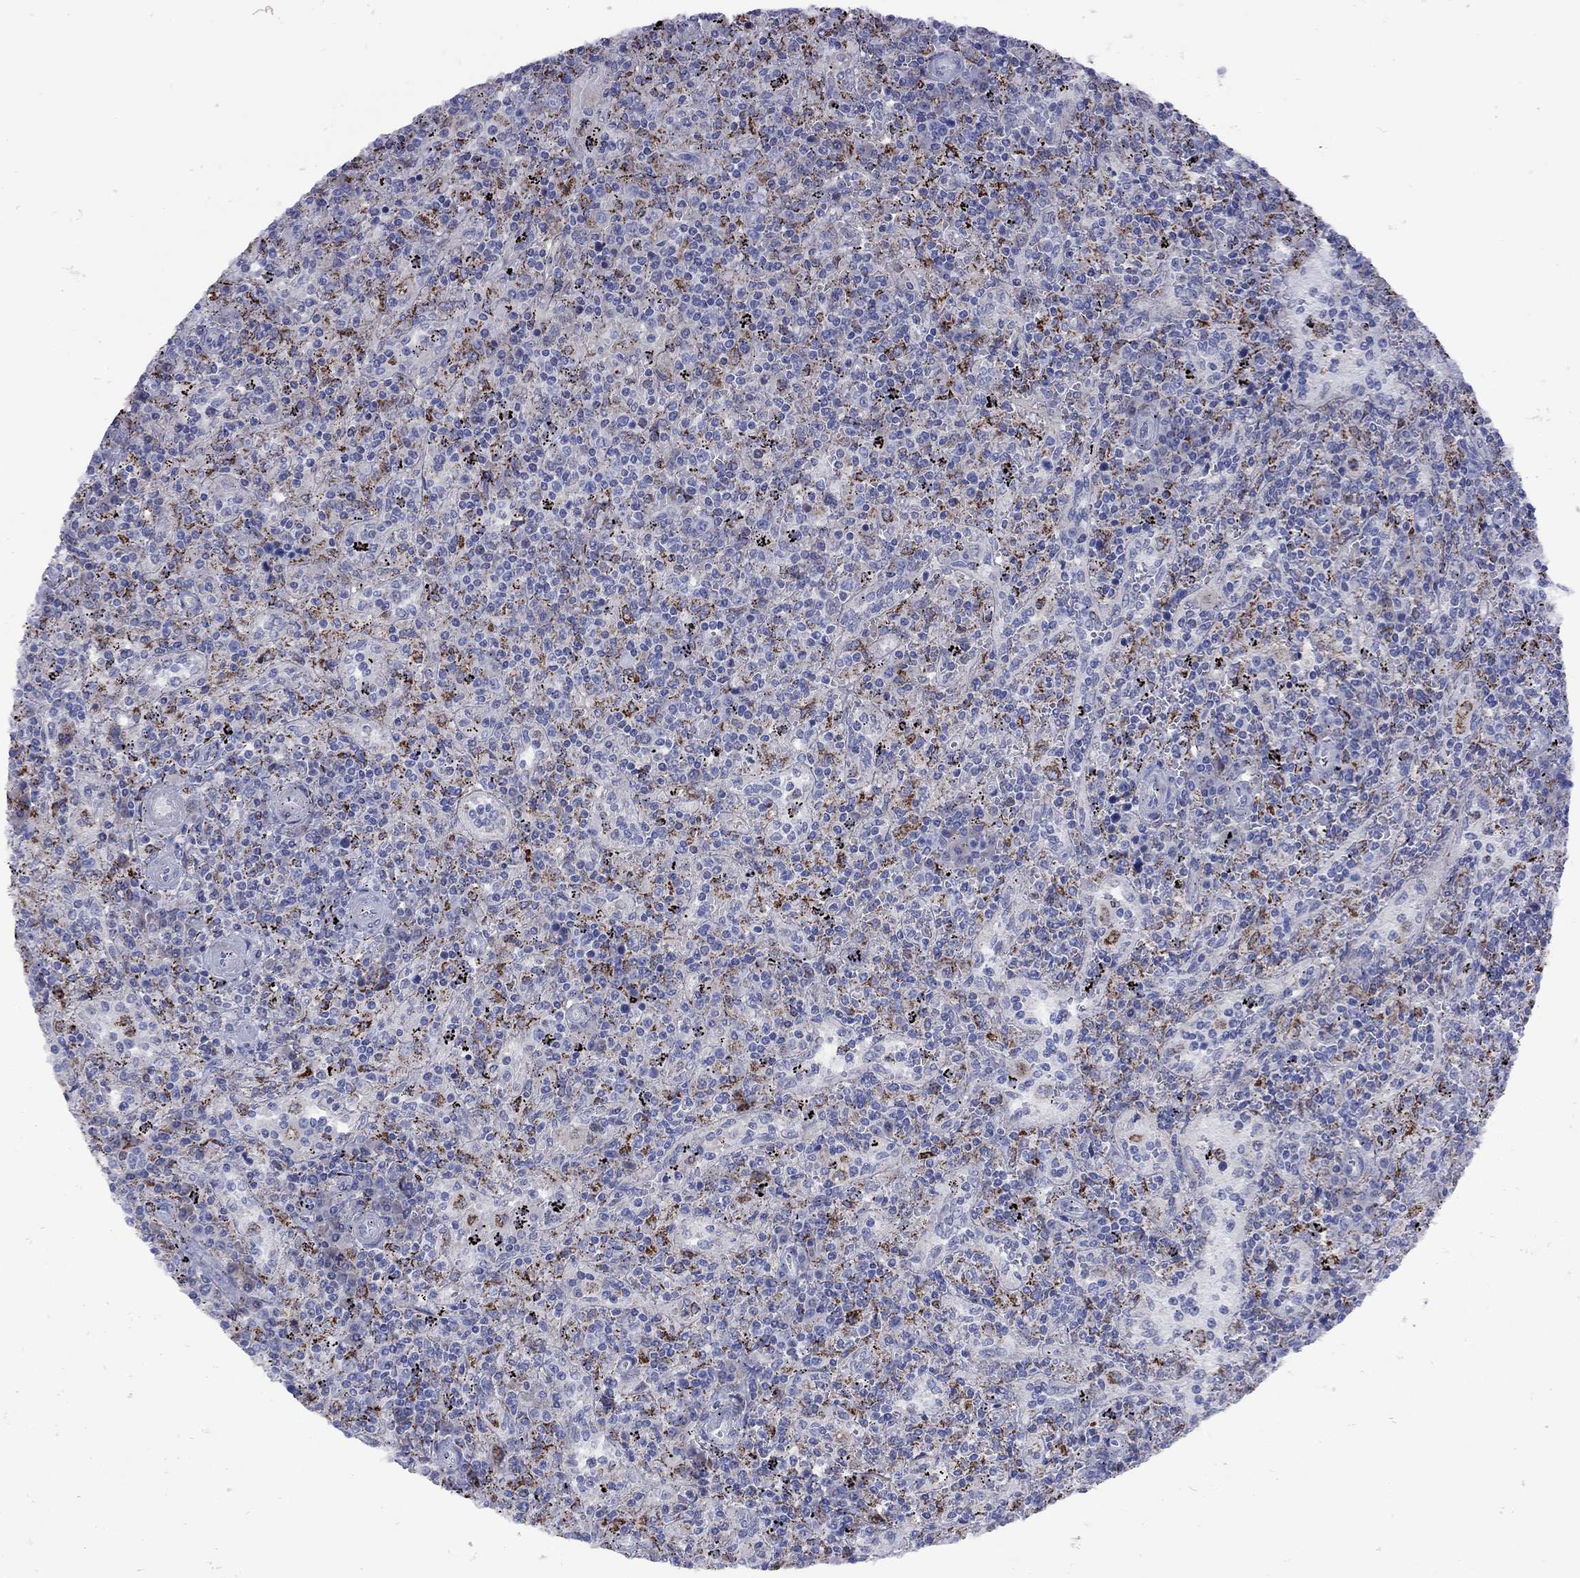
{"staining": {"intensity": "strong", "quantity": "<25%", "location": "cytoplasmic/membranous"}, "tissue": "lymphoma", "cell_type": "Tumor cells", "image_type": "cancer", "snomed": [{"axis": "morphology", "description": "Malignant lymphoma, non-Hodgkin's type, Low grade"}, {"axis": "topography", "description": "Spleen"}], "caption": "Malignant lymphoma, non-Hodgkin's type (low-grade) stained with IHC shows strong cytoplasmic/membranous staining in approximately <25% of tumor cells. The staining was performed using DAB, with brown indicating positive protein expression. Nuclei are stained blue with hematoxylin.", "gene": "SESTD1", "patient": {"sex": "male", "age": 62}}